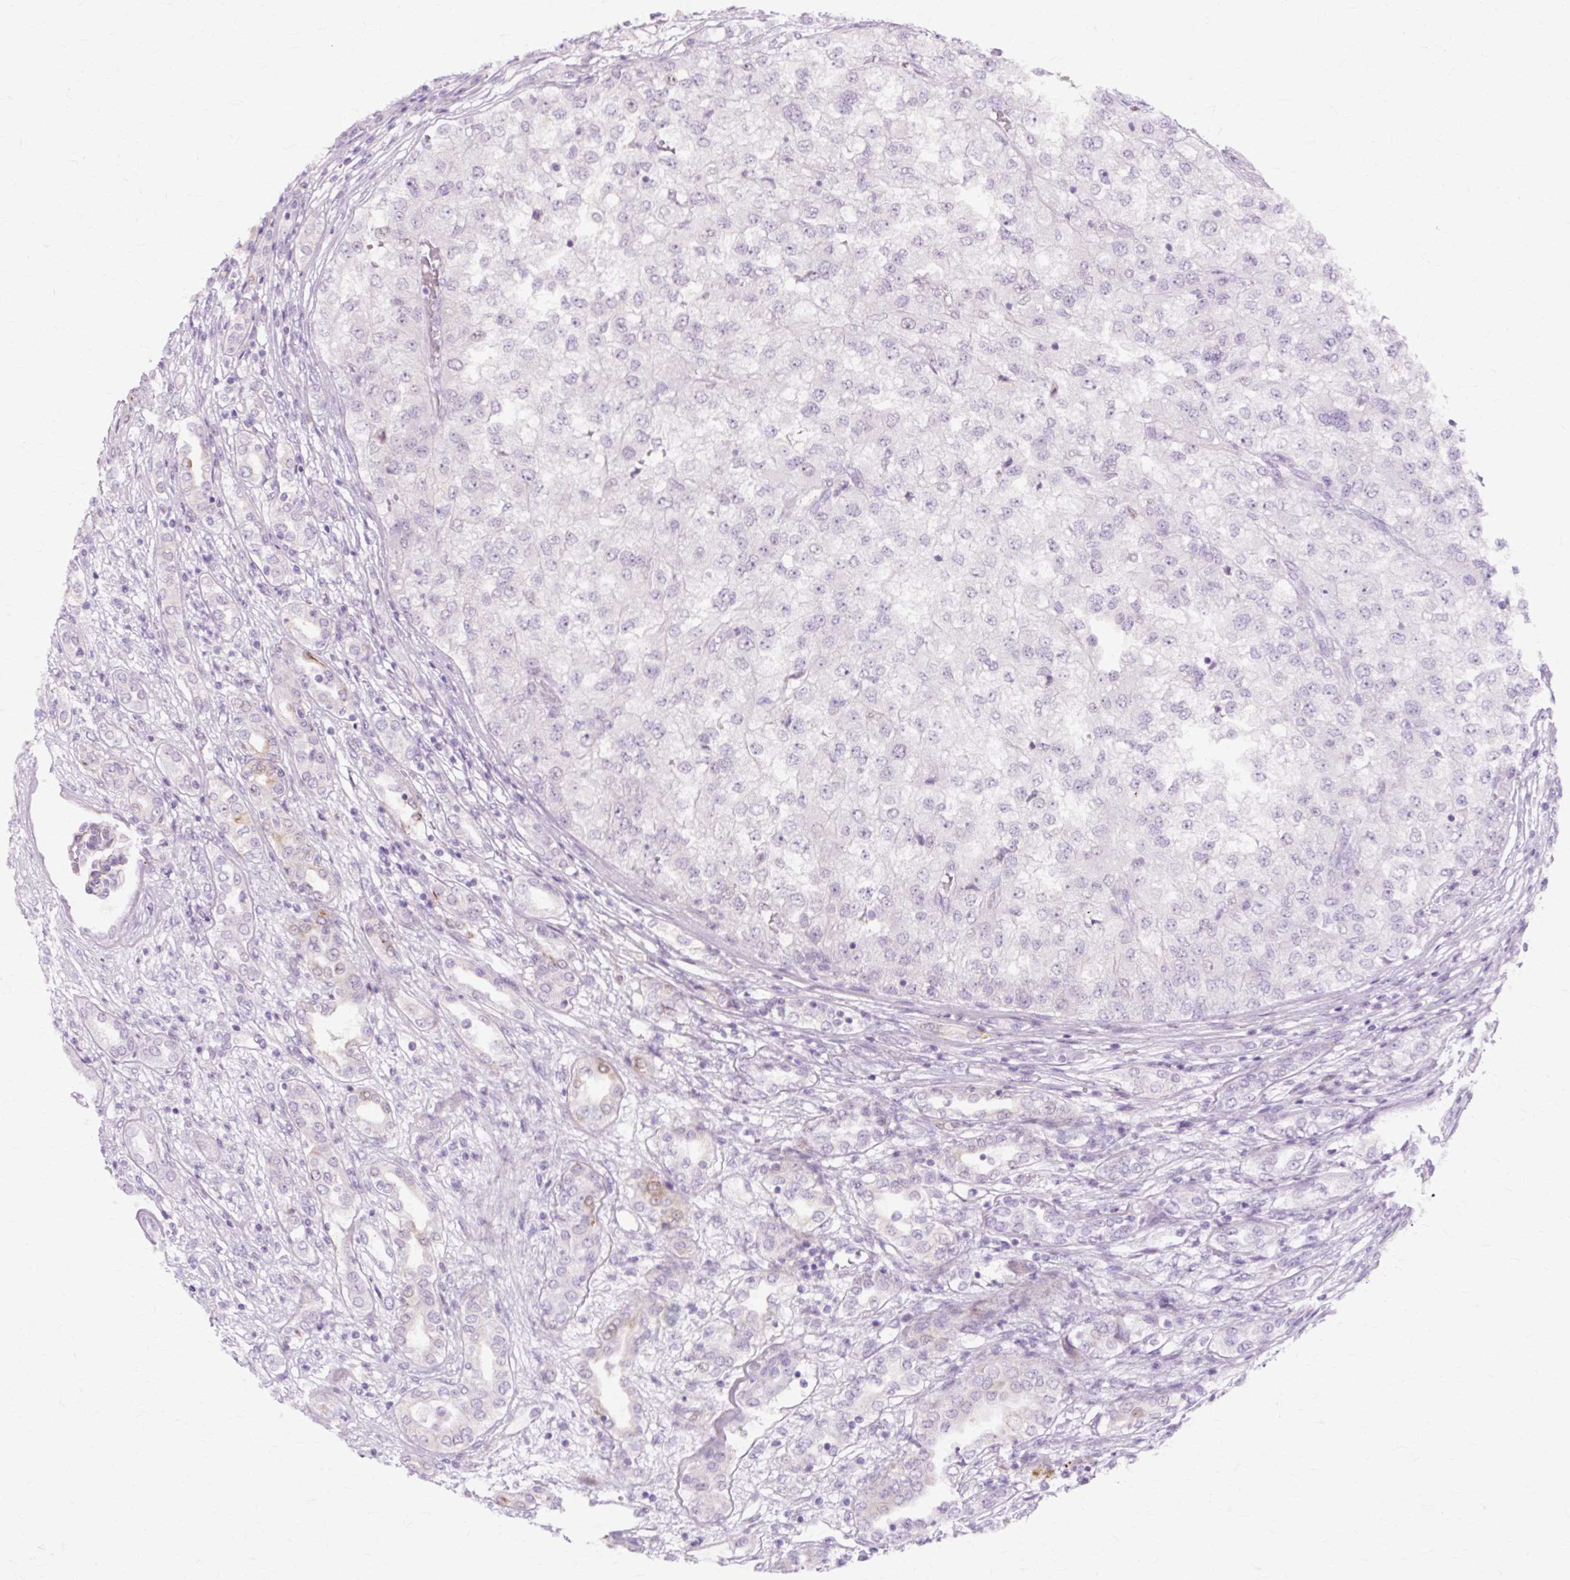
{"staining": {"intensity": "negative", "quantity": "none", "location": "none"}, "tissue": "renal cancer", "cell_type": "Tumor cells", "image_type": "cancer", "snomed": [{"axis": "morphology", "description": "Adenocarcinoma, NOS"}, {"axis": "topography", "description": "Kidney"}], "caption": "Renal adenocarcinoma stained for a protein using immunohistochemistry displays no staining tumor cells.", "gene": "IRX2", "patient": {"sex": "female", "age": 54}}